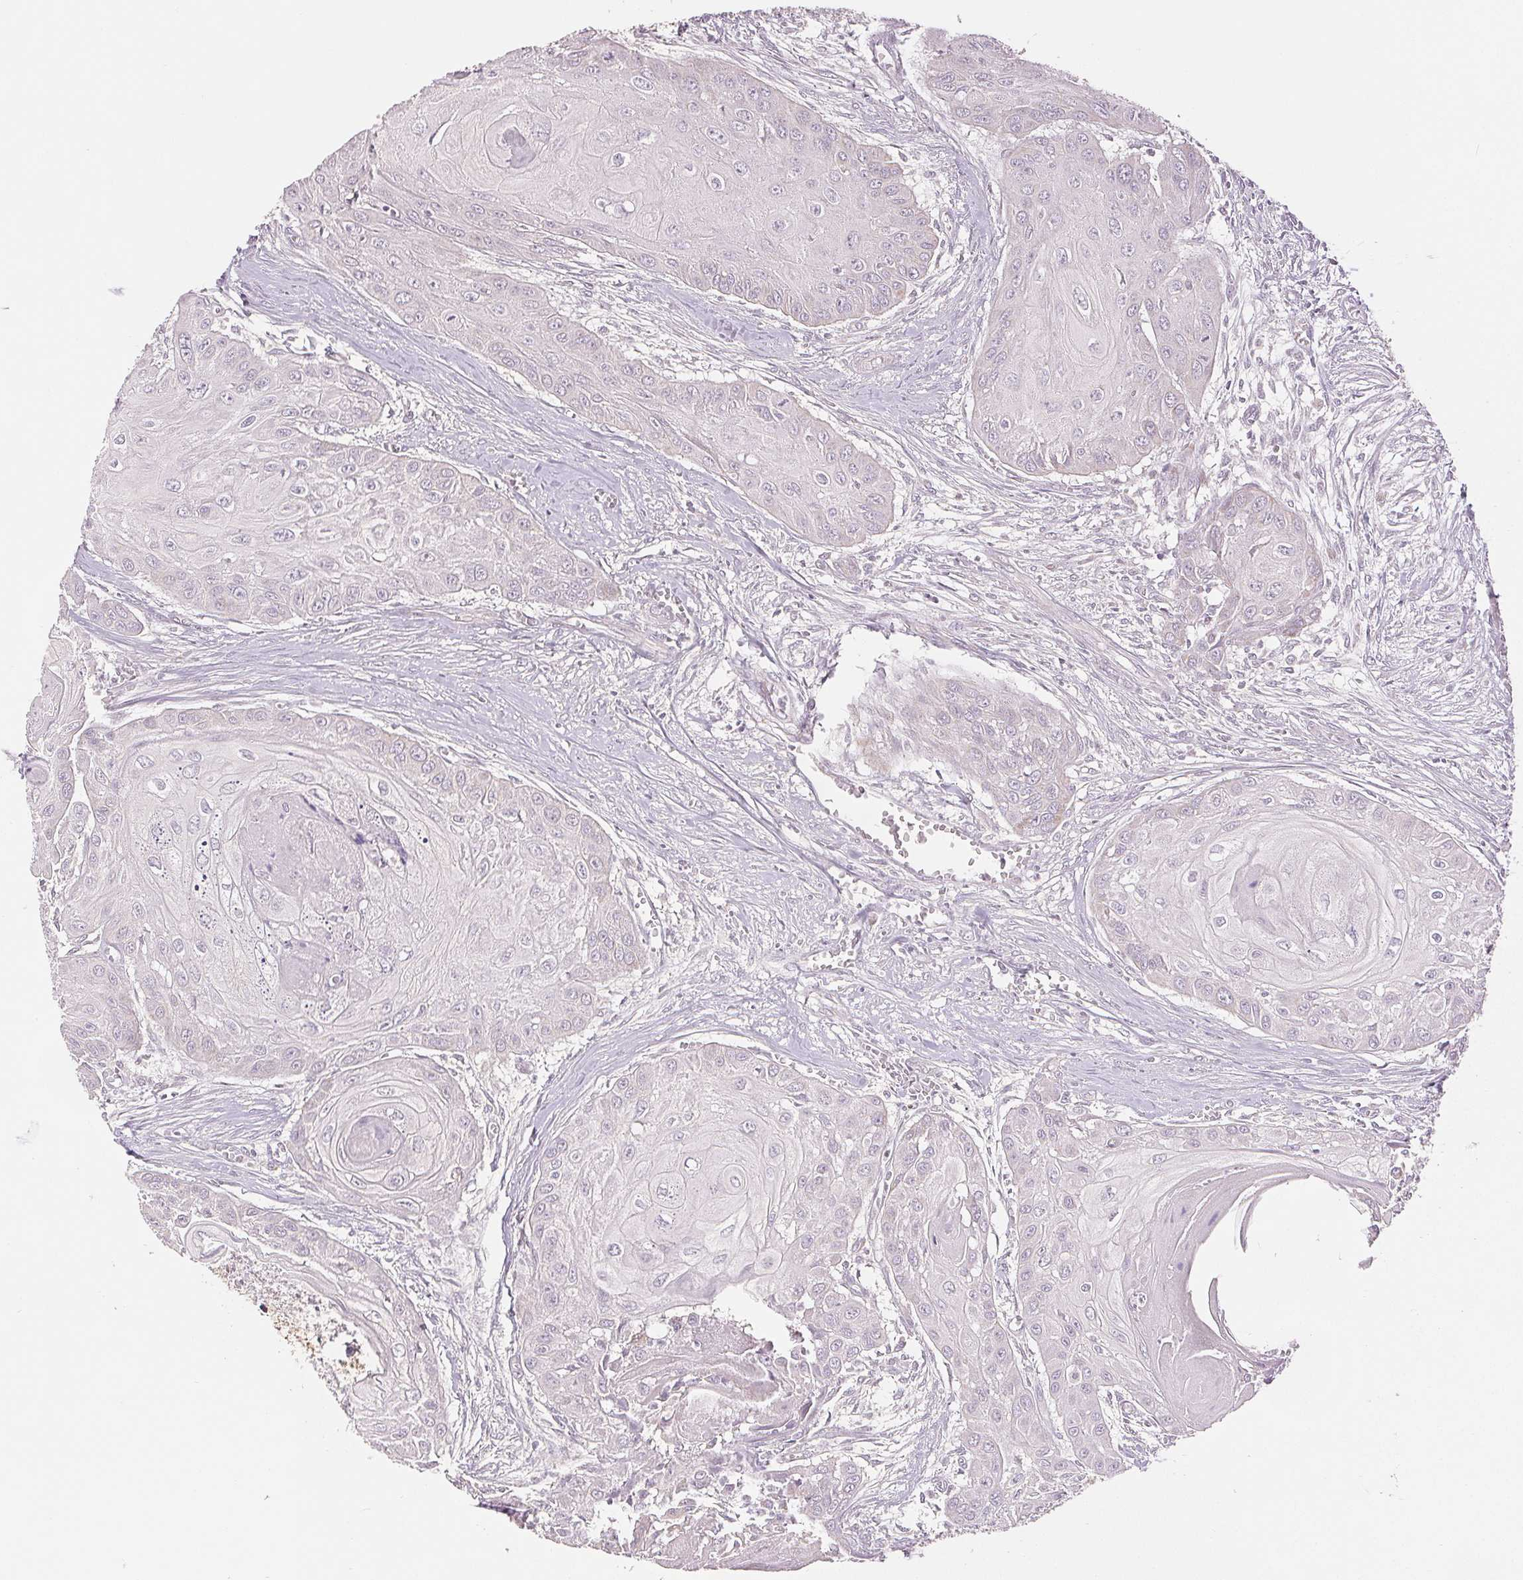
{"staining": {"intensity": "weak", "quantity": "<25%", "location": "cytoplasmic/membranous"}, "tissue": "head and neck cancer", "cell_type": "Tumor cells", "image_type": "cancer", "snomed": [{"axis": "morphology", "description": "Squamous cell carcinoma, NOS"}, {"axis": "topography", "description": "Oral tissue"}, {"axis": "topography", "description": "Head-Neck"}], "caption": "Immunohistochemical staining of head and neck squamous cell carcinoma reveals no significant positivity in tumor cells.", "gene": "SDHB", "patient": {"sex": "male", "age": 71}}